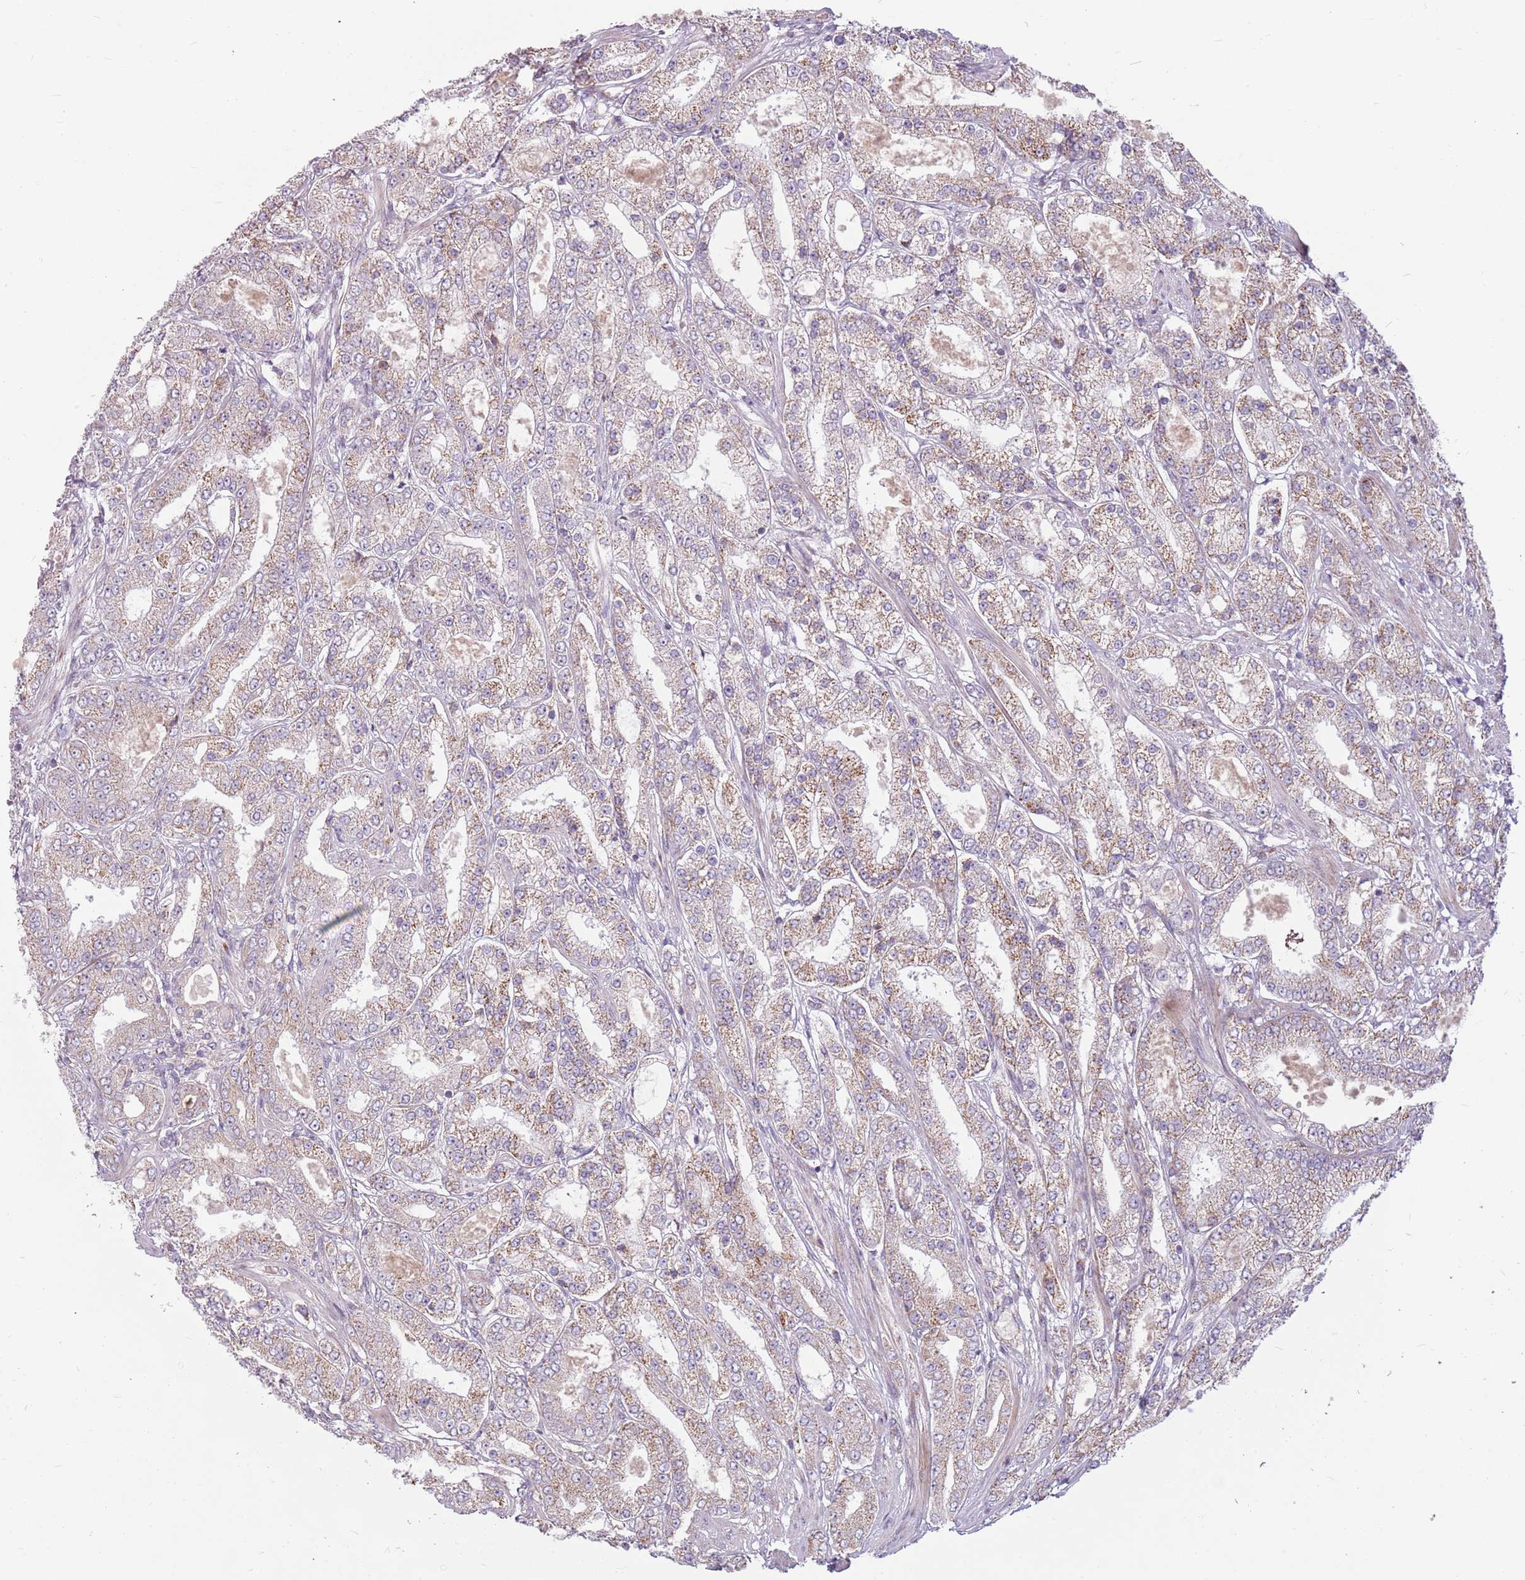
{"staining": {"intensity": "moderate", "quantity": ">75%", "location": "cytoplasmic/membranous"}, "tissue": "prostate cancer", "cell_type": "Tumor cells", "image_type": "cancer", "snomed": [{"axis": "morphology", "description": "Adenocarcinoma, High grade"}, {"axis": "topography", "description": "Prostate"}], "caption": "Immunohistochemical staining of prostate cancer (high-grade adenocarcinoma) demonstrates medium levels of moderate cytoplasmic/membranous expression in approximately >75% of tumor cells.", "gene": "ZNF530", "patient": {"sex": "male", "age": 68}}